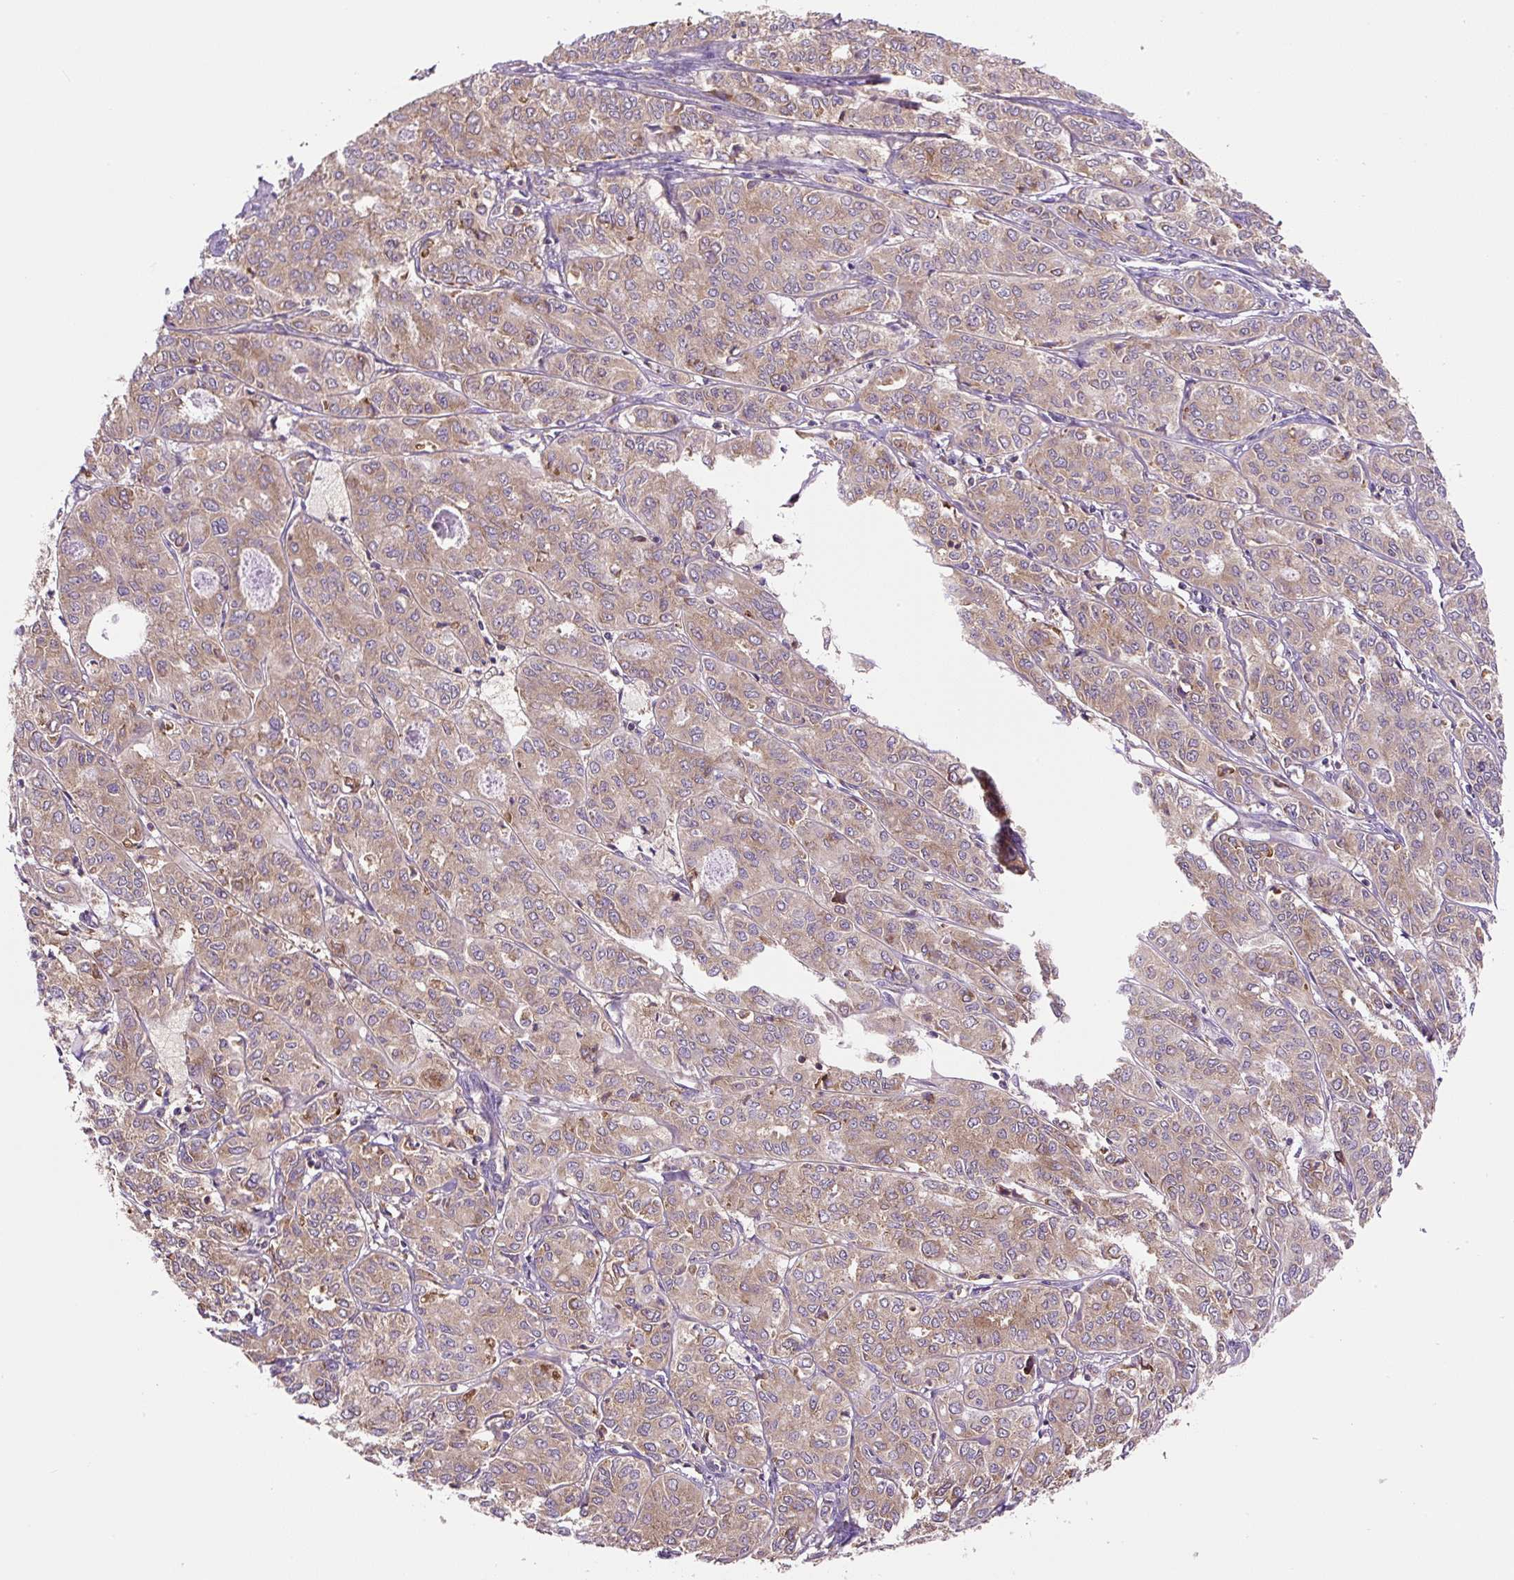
{"staining": {"intensity": "moderate", "quantity": "25%-75%", "location": "cytoplasmic/membranous"}, "tissue": "endometrial cancer", "cell_type": "Tumor cells", "image_type": "cancer", "snomed": [{"axis": "morphology", "description": "Adenocarcinoma, NOS"}, {"axis": "topography", "description": "Endometrium"}], "caption": "Protein analysis of endometrial adenocarcinoma tissue exhibits moderate cytoplasmic/membranous staining in approximately 25%-75% of tumor cells.", "gene": "RPS23", "patient": {"sex": "female", "age": 61}}